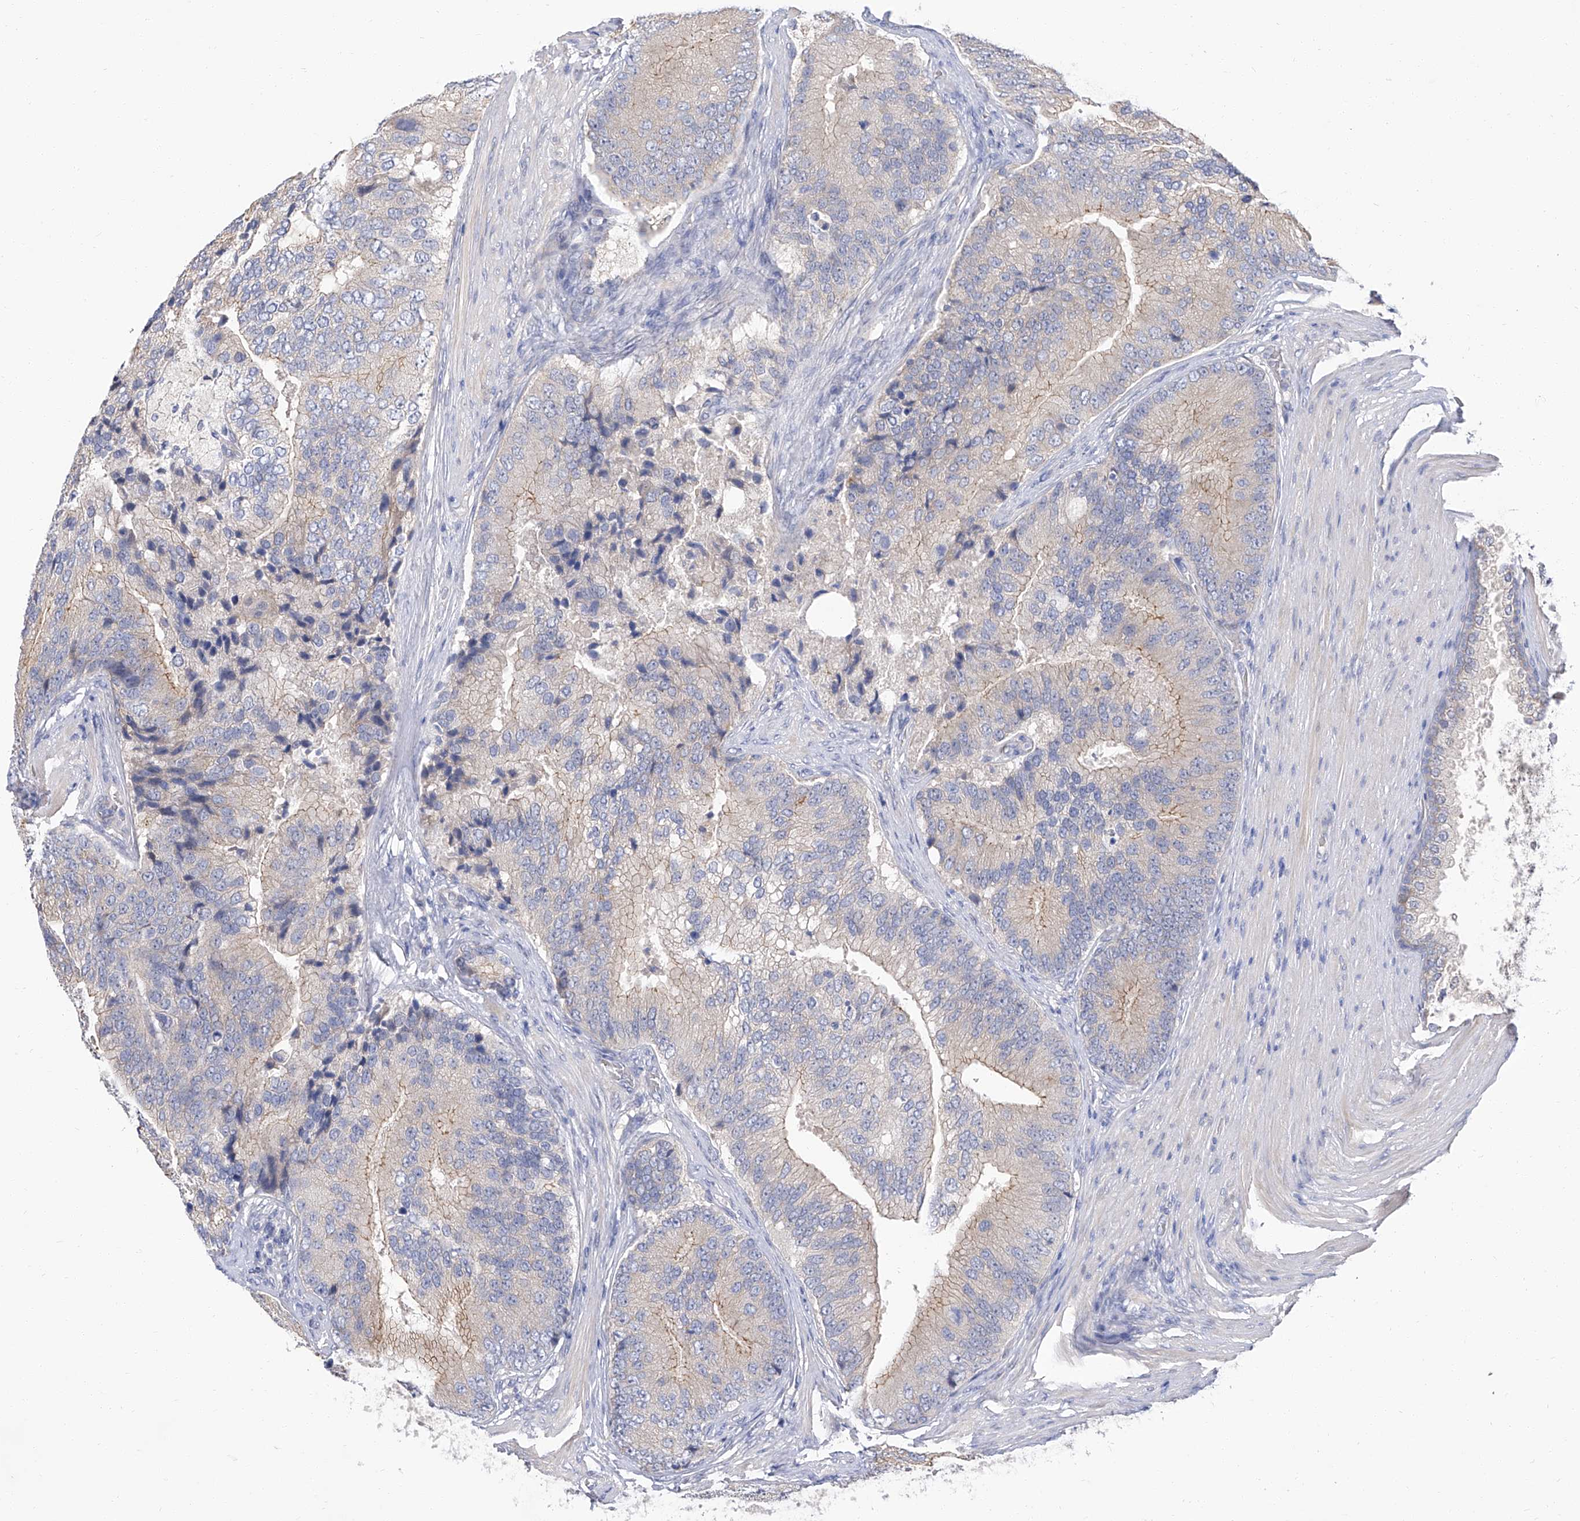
{"staining": {"intensity": "weak", "quantity": "25%-75%", "location": "cytoplasmic/membranous"}, "tissue": "prostate cancer", "cell_type": "Tumor cells", "image_type": "cancer", "snomed": [{"axis": "morphology", "description": "Adenocarcinoma, High grade"}, {"axis": "topography", "description": "Prostate"}], "caption": "Prostate cancer (high-grade adenocarcinoma) stained for a protein (brown) shows weak cytoplasmic/membranous positive staining in approximately 25%-75% of tumor cells.", "gene": "PARD3", "patient": {"sex": "male", "age": 70}}